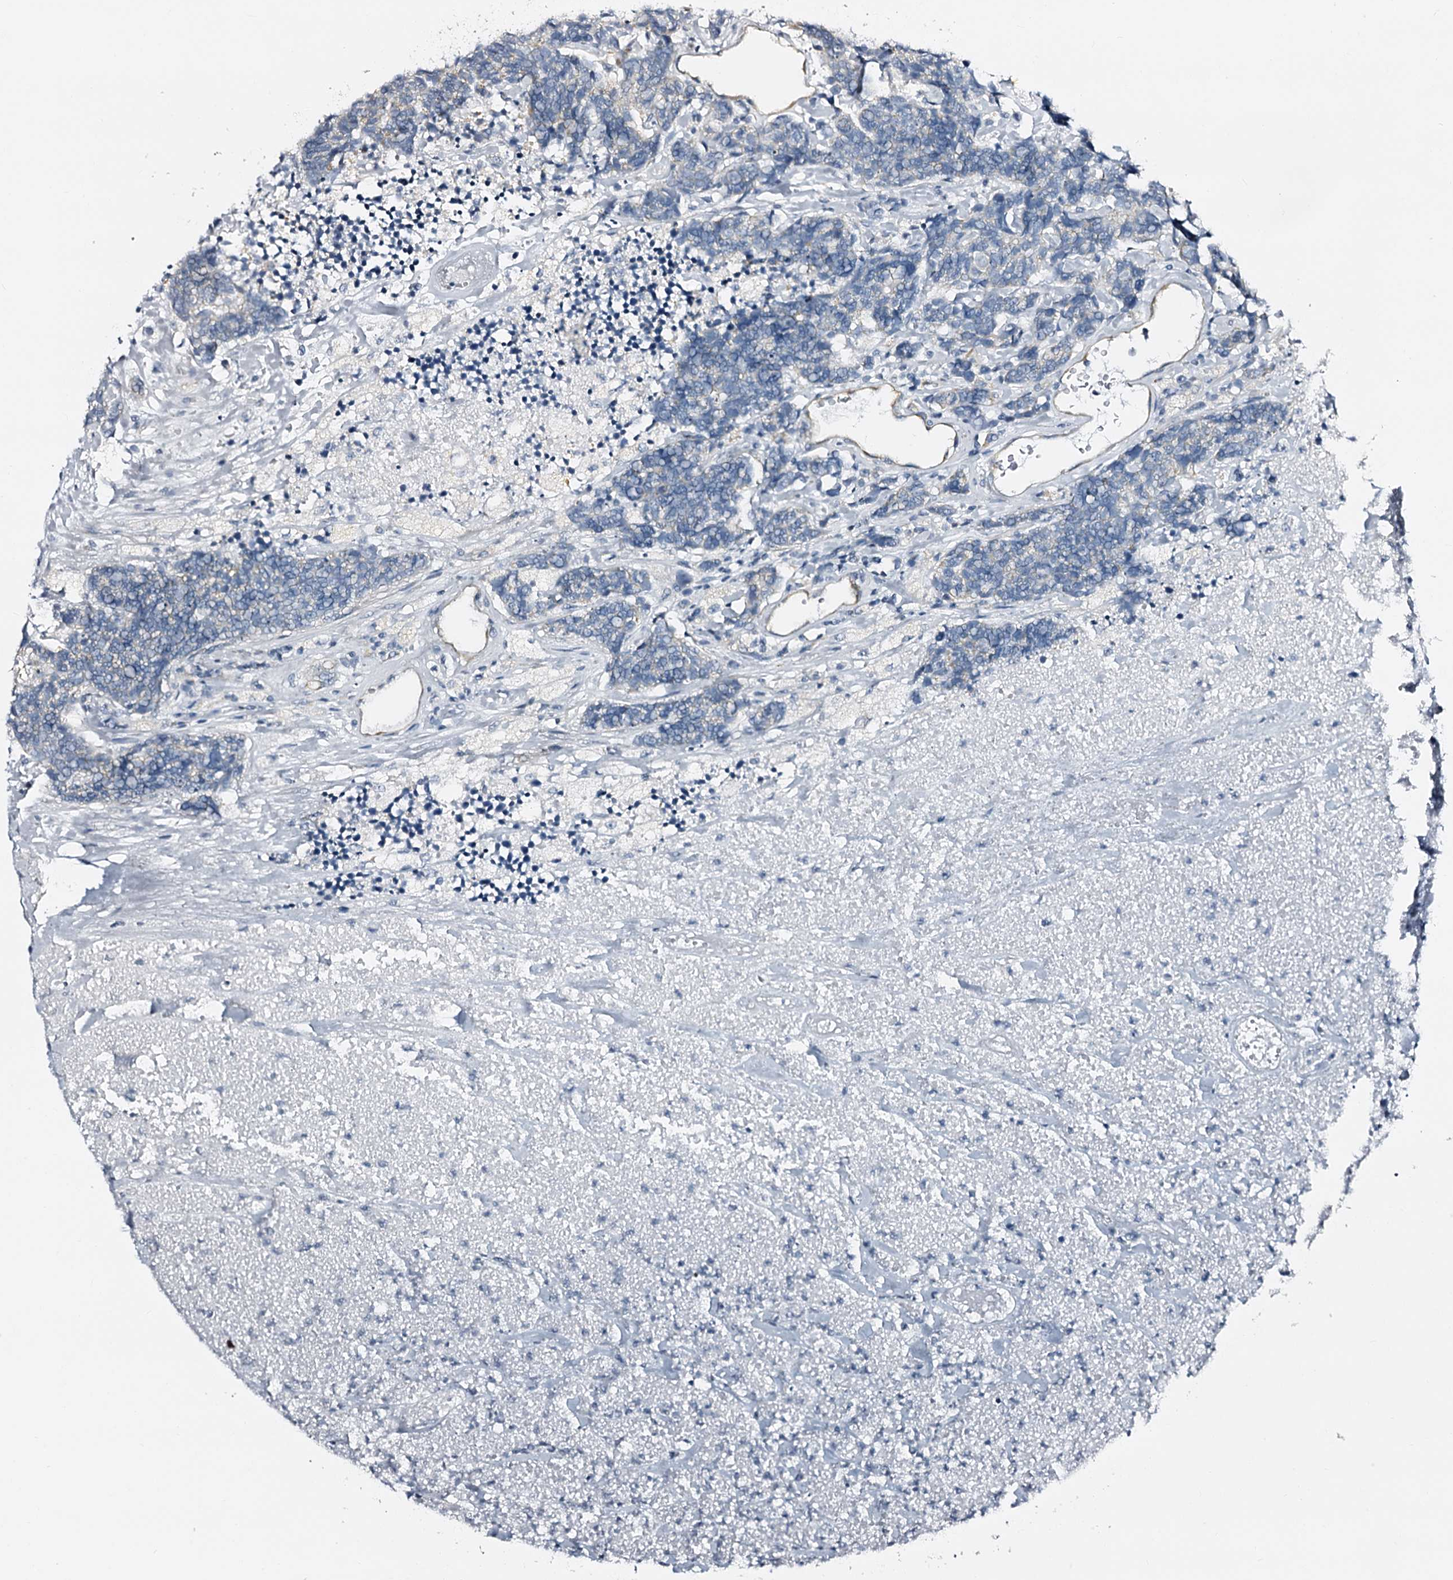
{"staining": {"intensity": "negative", "quantity": "none", "location": "none"}, "tissue": "carcinoid", "cell_type": "Tumor cells", "image_type": "cancer", "snomed": [{"axis": "morphology", "description": "Carcinoma, NOS"}, {"axis": "morphology", "description": "Carcinoid, malignant, NOS"}, {"axis": "topography", "description": "Urinary bladder"}], "caption": "This is a histopathology image of immunohistochemistry staining of carcinoid, which shows no positivity in tumor cells.", "gene": "SLC1A3", "patient": {"sex": "male", "age": 57}}